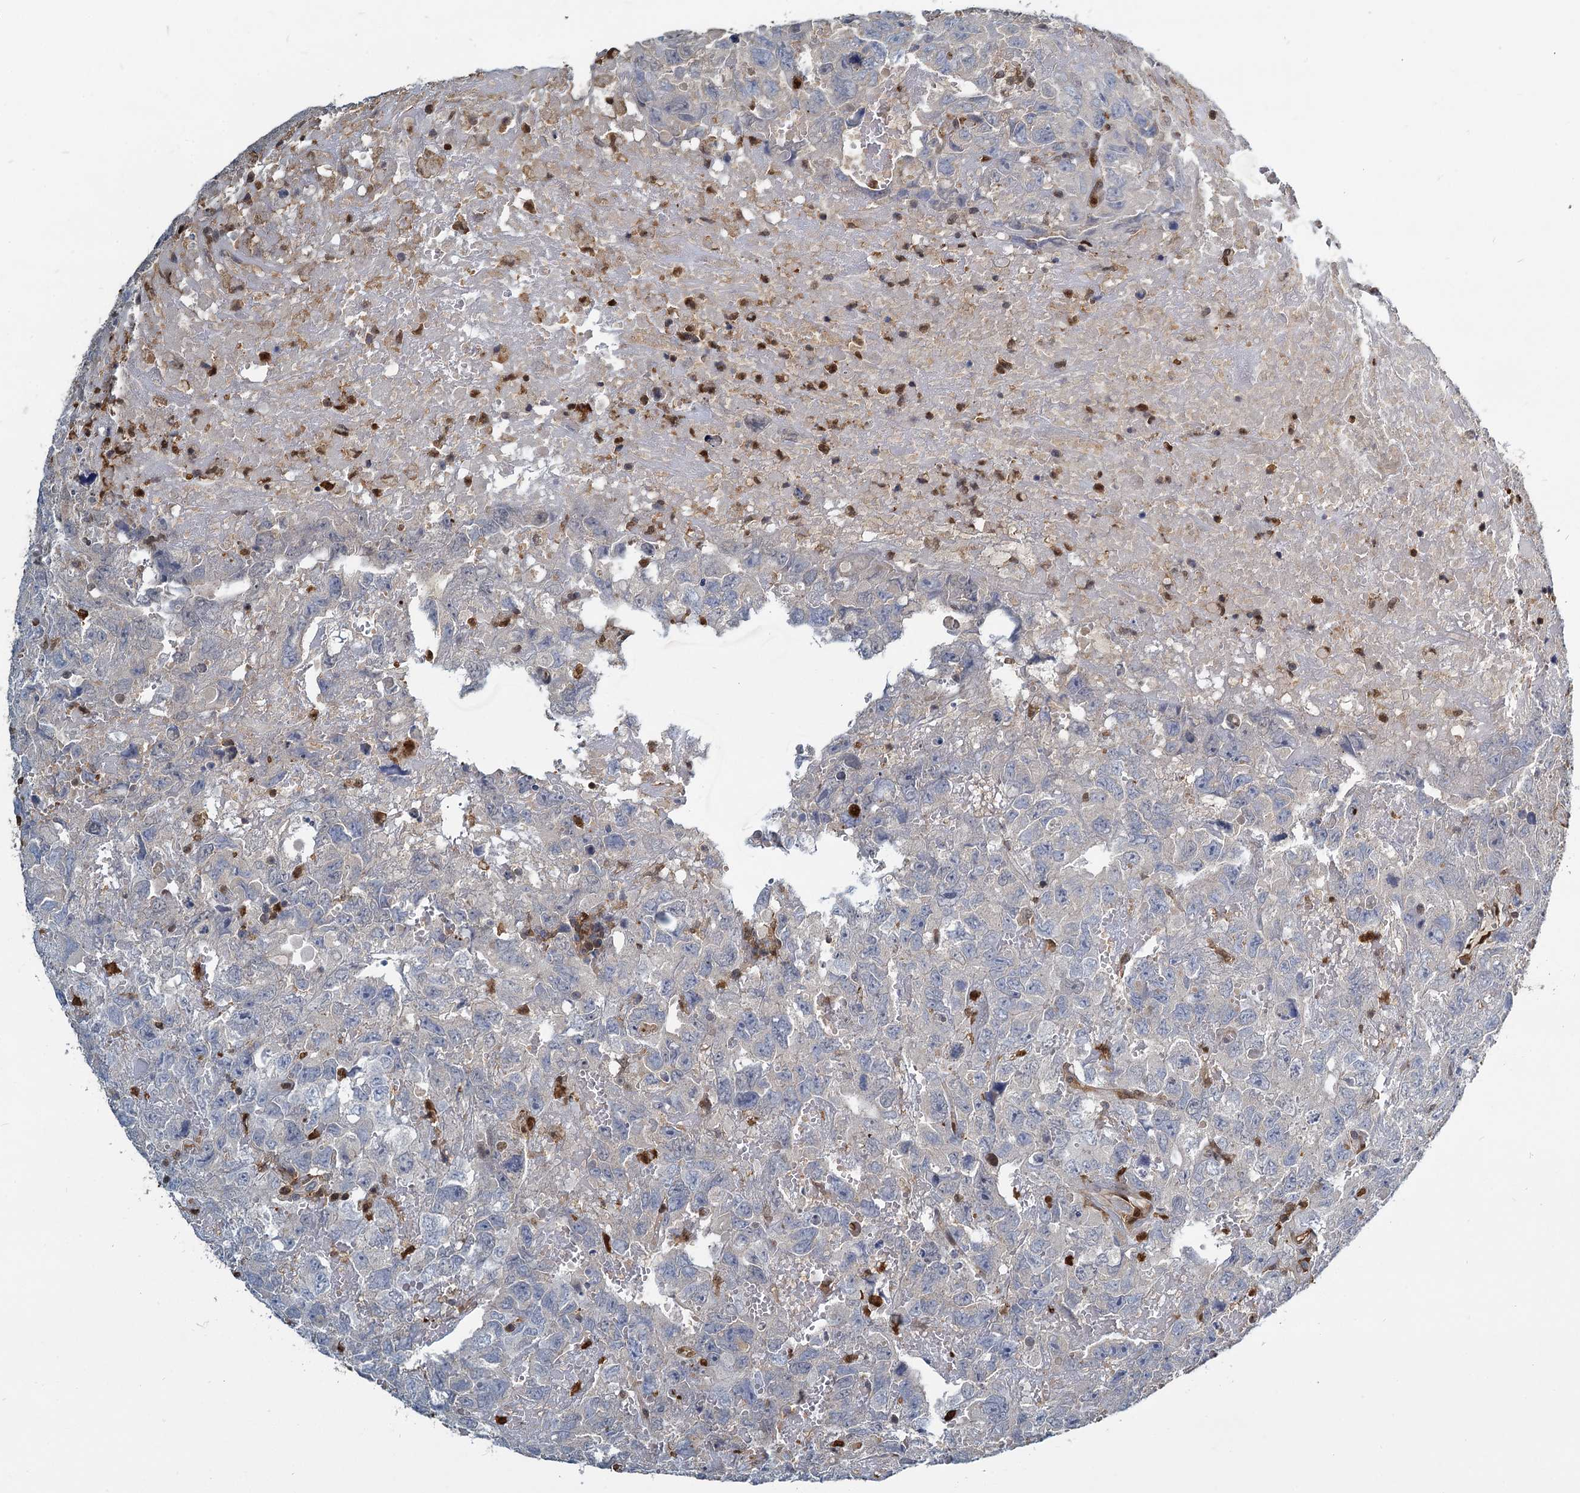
{"staining": {"intensity": "negative", "quantity": "none", "location": "none"}, "tissue": "testis cancer", "cell_type": "Tumor cells", "image_type": "cancer", "snomed": [{"axis": "morphology", "description": "Carcinoma, Embryonal, NOS"}, {"axis": "topography", "description": "Testis"}], "caption": "Immunohistochemical staining of testis cancer (embryonal carcinoma) reveals no significant expression in tumor cells.", "gene": "S100A6", "patient": {"sex": "male", "age": 45}}